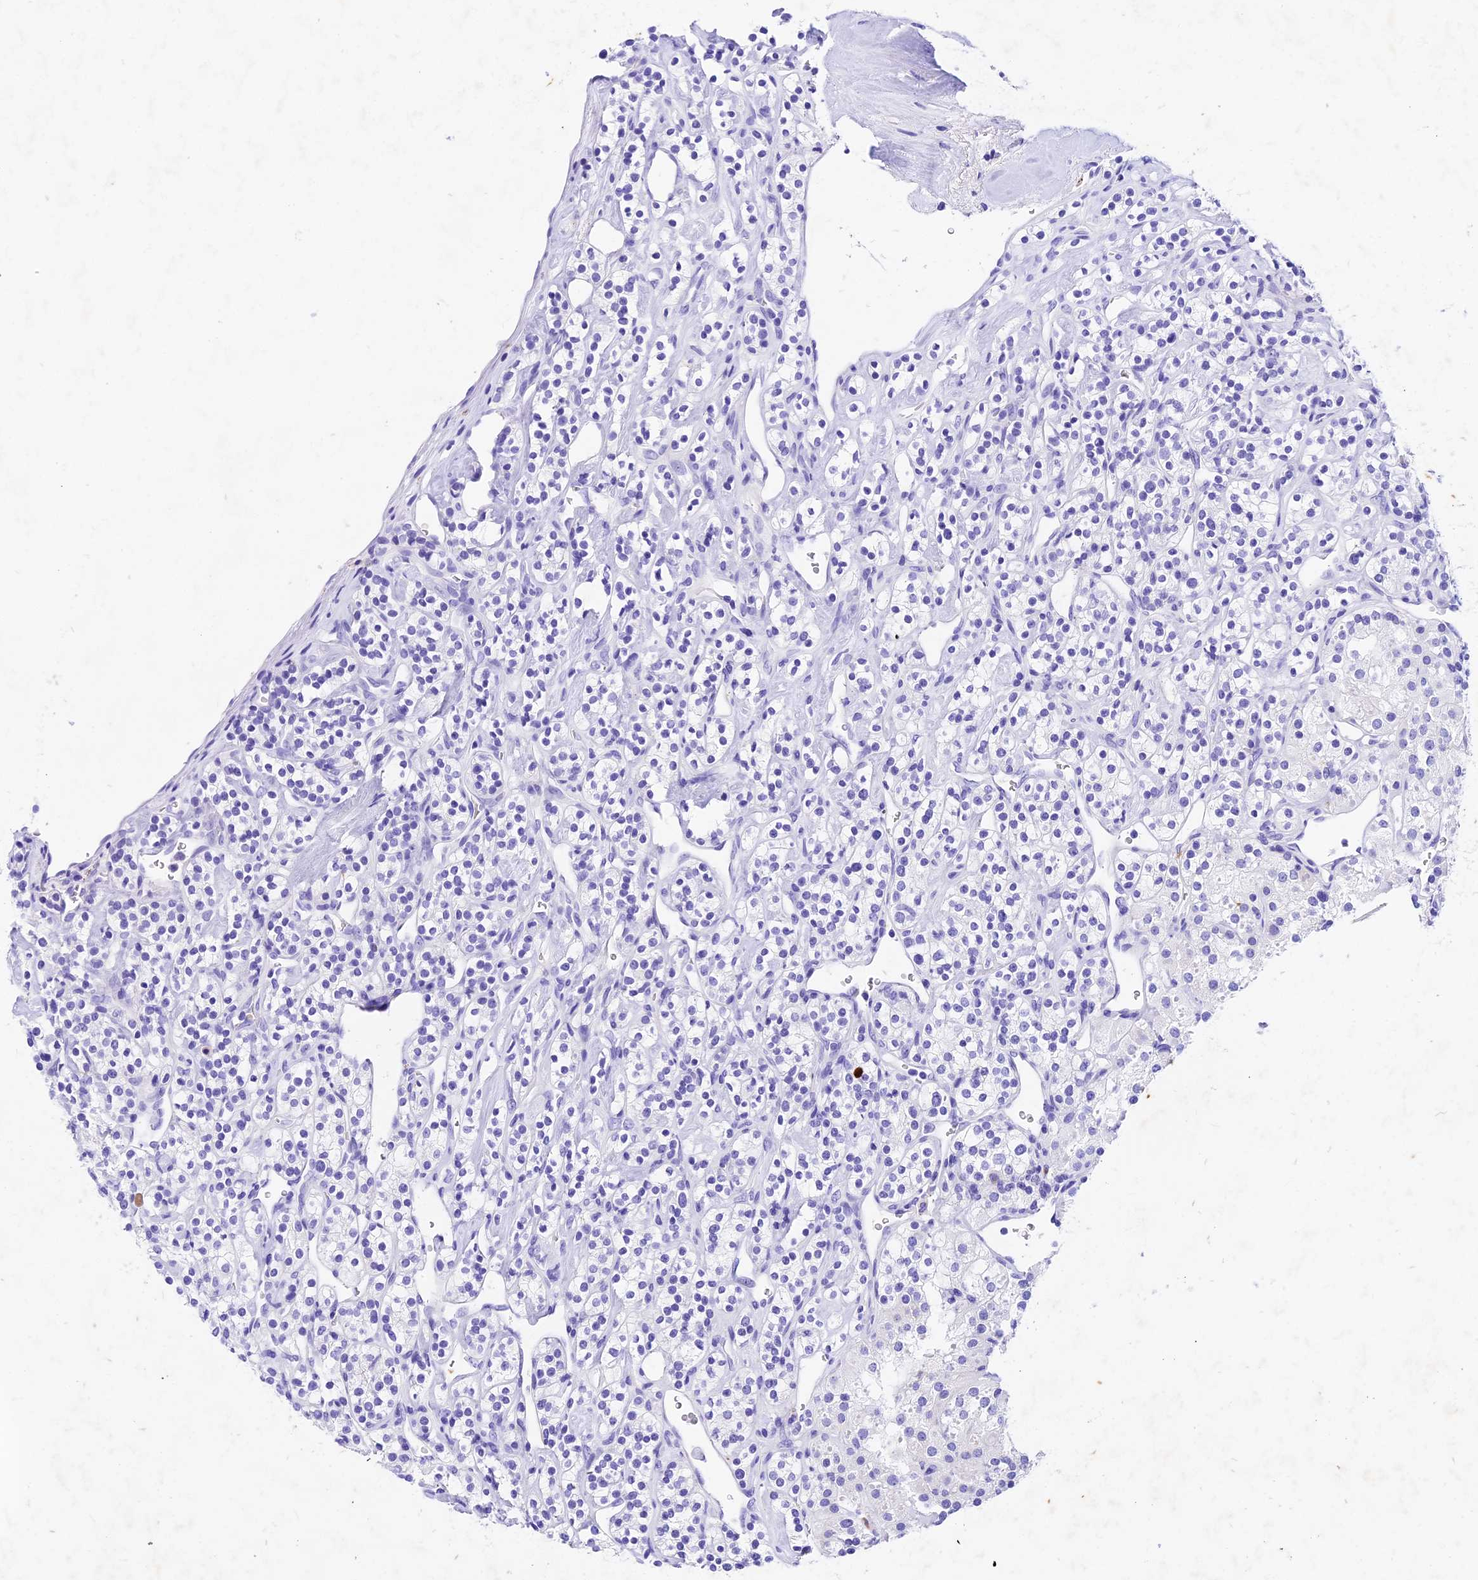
{"staining": {"intensity": "negative", "quantity": "none", "location": "none"}, "tissue": "renal cancer", "cell_type": "Tumor cells", "image_type": "cancer", "snomed": [{"axis": "morphology", "description": "Adenocarcinoma, NOS"}, {"axis": "topography", "description": "Kidney"}], "caption": "Protein analysis of renal cancer (adenocarcinoma) exhibits no significant expression in tumor cells.", "gene": "PSG11", "patient": {"sex": "male", "age": 77}}